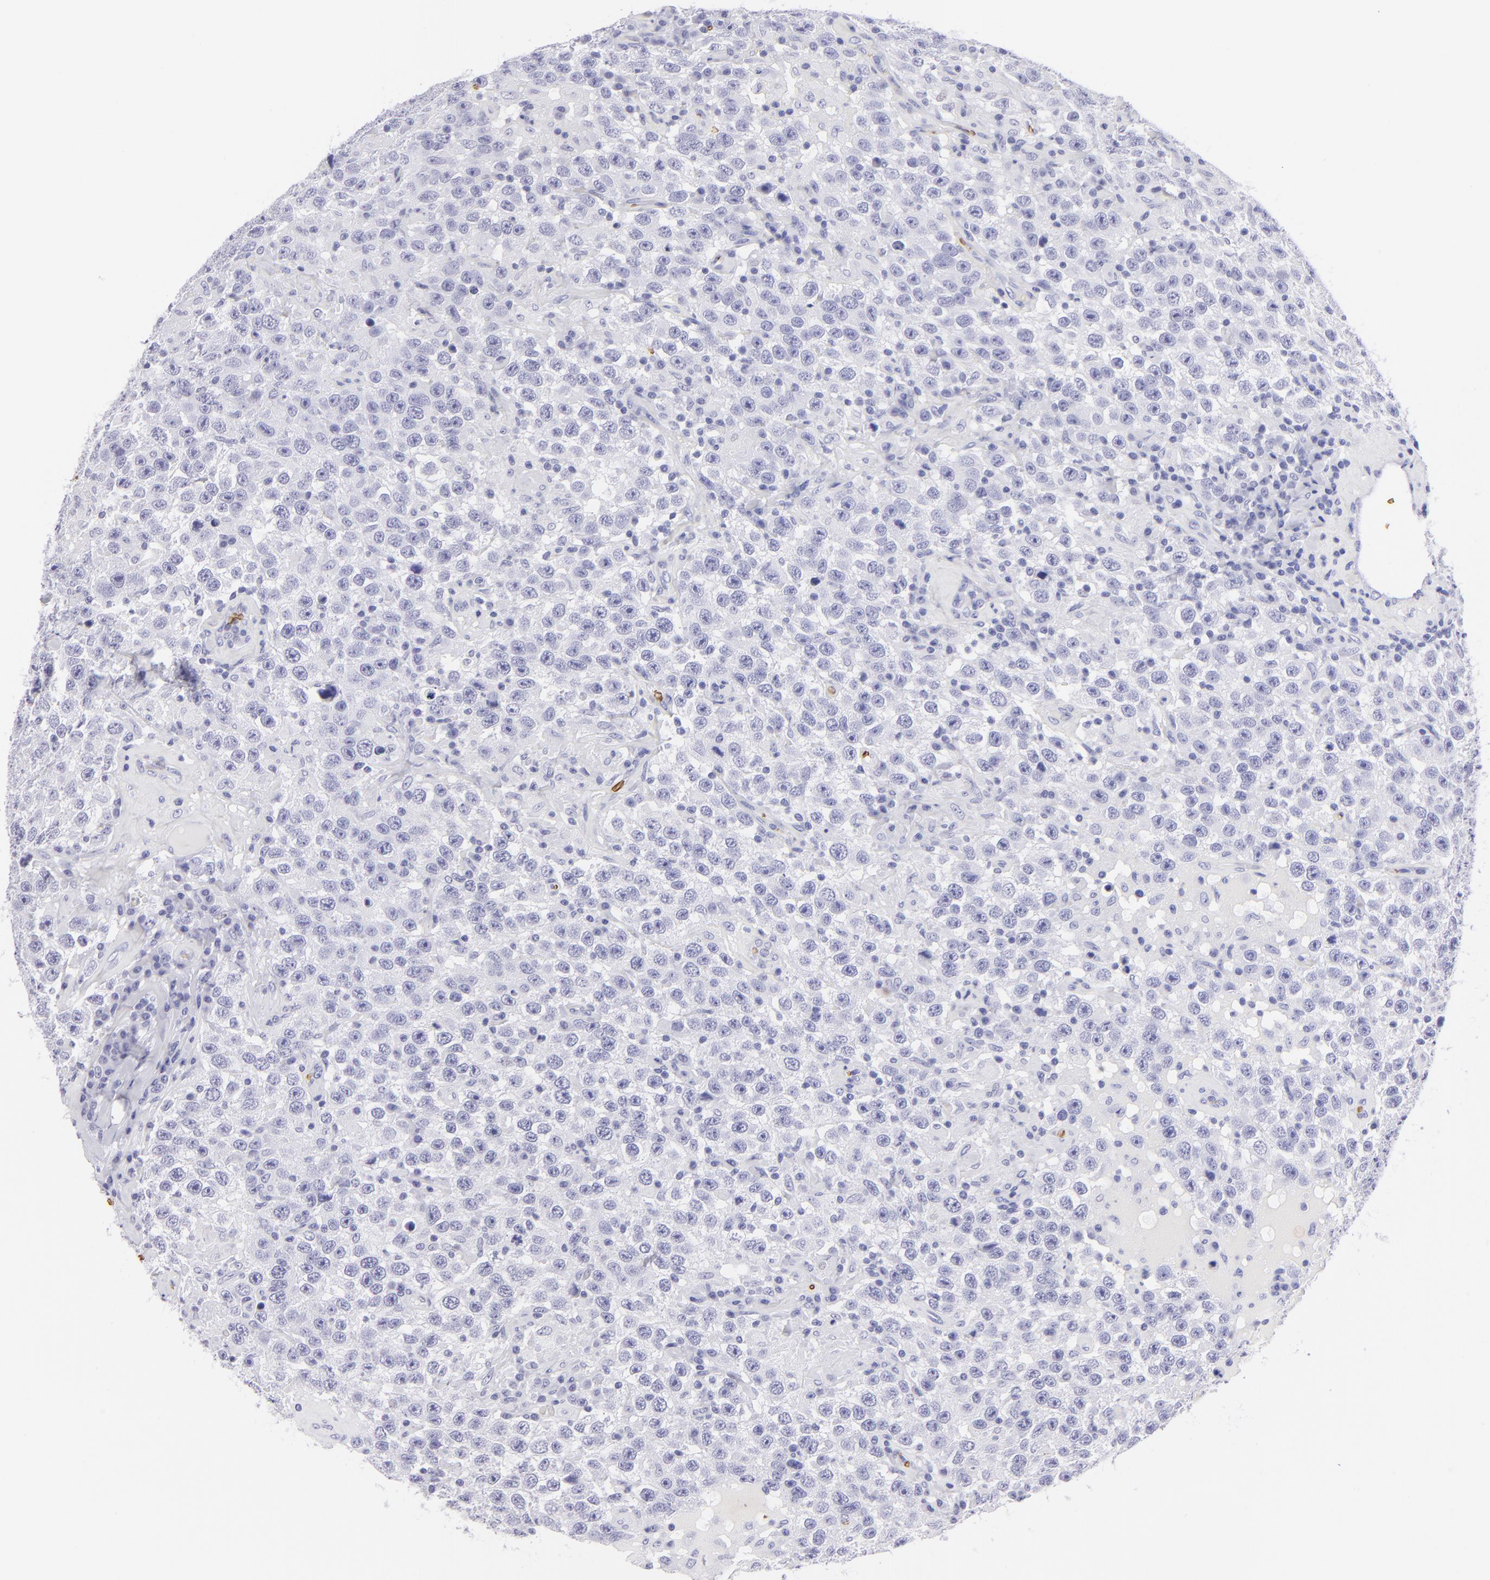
{"staining": {"intensity": "negative", "quantity": "none", "location": "none"}, "tissue": "testis cancer", "cell_type": "Tumor cells", "image_type": "cancer", "snomed": [{"axis": "morphology", "description": "Seminoma, NOS"}, {"axis": "topography", "description": "Testis"}], "caption": "IHC histopathology image of testis cancer (seminoma) stained for a protein (brown), which shows no staining in tumor cells.", "gene": "GYPA", "patient": {"sex": "male", "age": 41}}